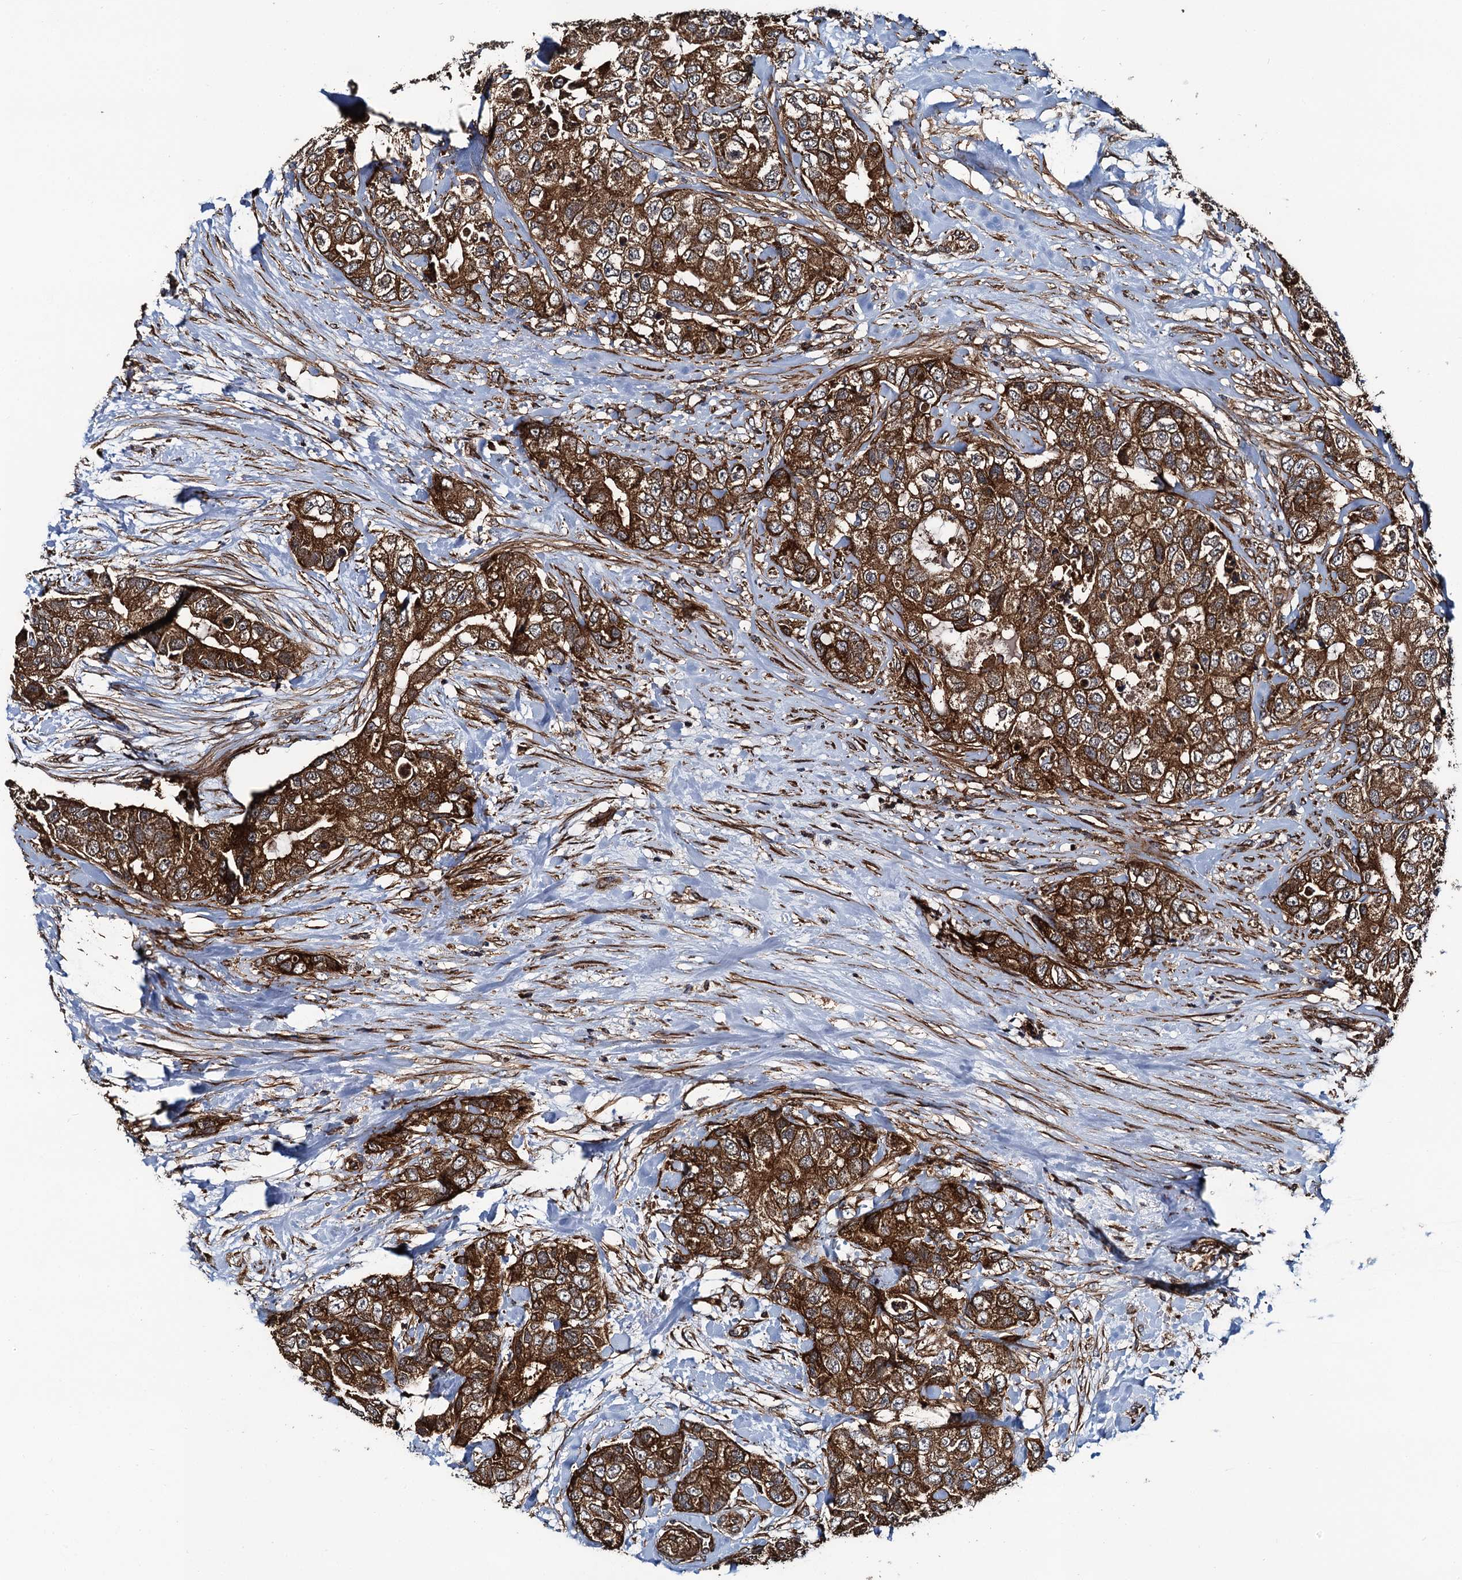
{"staining": {"intensity": "strong", "quantity": ">75%", "location": "cytoplasmic/membranous"}, "tissue": "breast cancer", "cell_type": "Tumor cells", "image_type": "cancer", "snomed": [{"axis": "morphology", "description": "Duct carcinoma"}, {"axis": "topography", "description": "Breast"}], "caption": "Infiltrating ductal carcinoma (breast) tissue exhibits strong cytoplasmic/membranous staining in approximately >75% of tumor cells", "gene": "NEK1", "patient": {"sex": "female", "age": 62}}